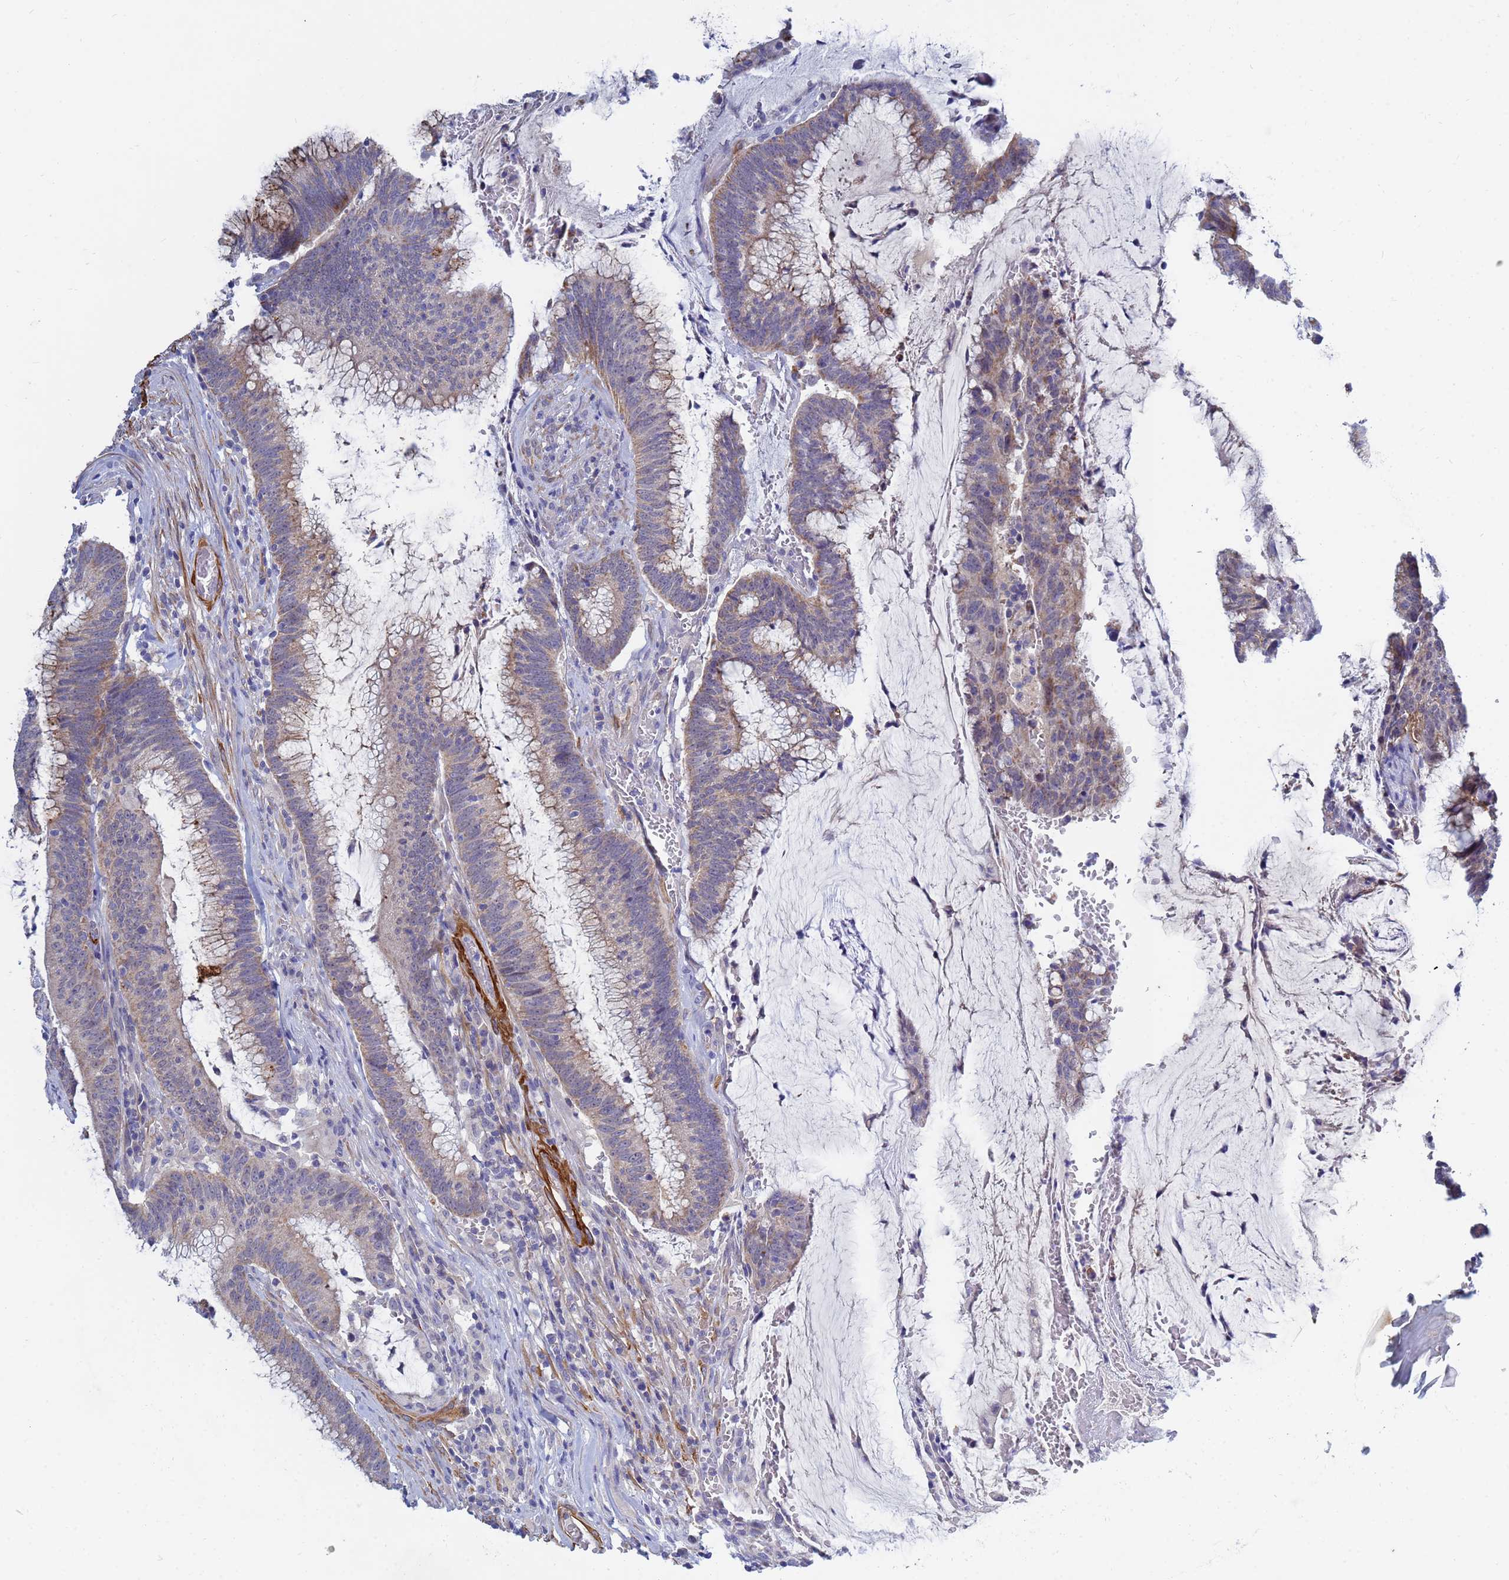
{"staining": {"intensity": "moderate", "quantity": "25%-75%", "location": "cytoplasmic/membranous"}, "tissue": "colorectal cancer", "cell_type": "Tumor cells", "image_type": "cancer", "snomed": [{"axis": "morphology", "description": "Adenocarcinoma, NOS"}, {"axis": "topography", "description": "Rectum"}], "caption": "An image of colorectal cancer (adenocarcinoma) stained for a protein demonstrates moderate cytoplasmic/membranous brown staining in tumor cells. Using DAB (brown) and hematoxylin (blue) stains, captured at high magnification using brightfield microscopy.", "gene": "SDR39U1", "patient": {"sex": "female", "age": 77}}